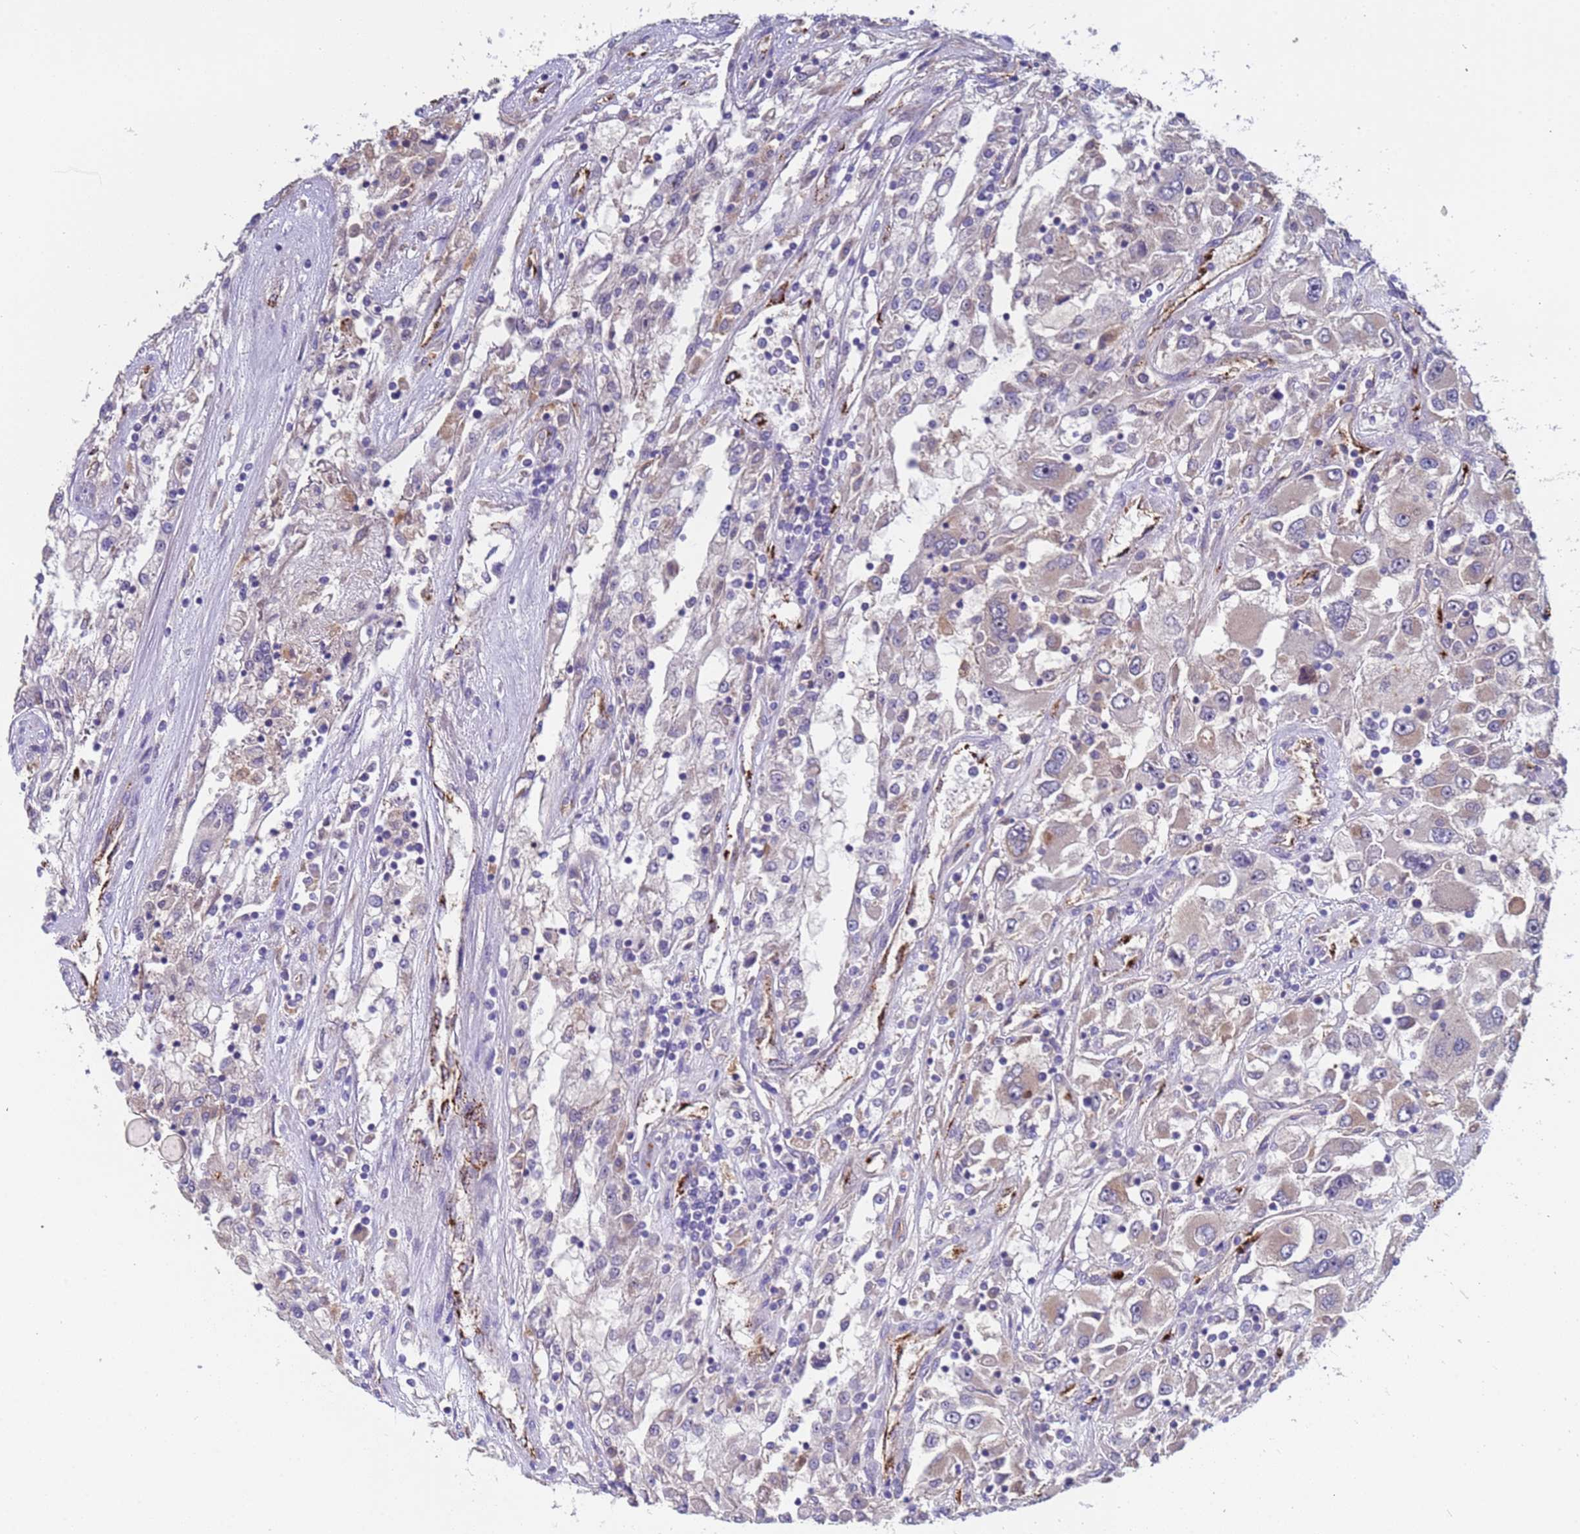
{"staining": {"intensity": "weak", "quantity": "25%-75%", "location": "cytoplasmic/membranous"}, "tissue": "renal cancer", "cell_type": "Tumor cells", "image_type": "cancer", "snomed": [{"axis": "morphology", "description": "Adenocarcinoma, NOS"}, {"axis": "topography", "description": "Kidney"}], "caption": "Brown immunohistochemical staining in human renal cancer (adenocarcinoma) displays weak cytoplasmic/membranous staining in about 25%-75% of tumor cells.", "gene": "ZNF248", "patient": {"sex": "female", "age": 52}}